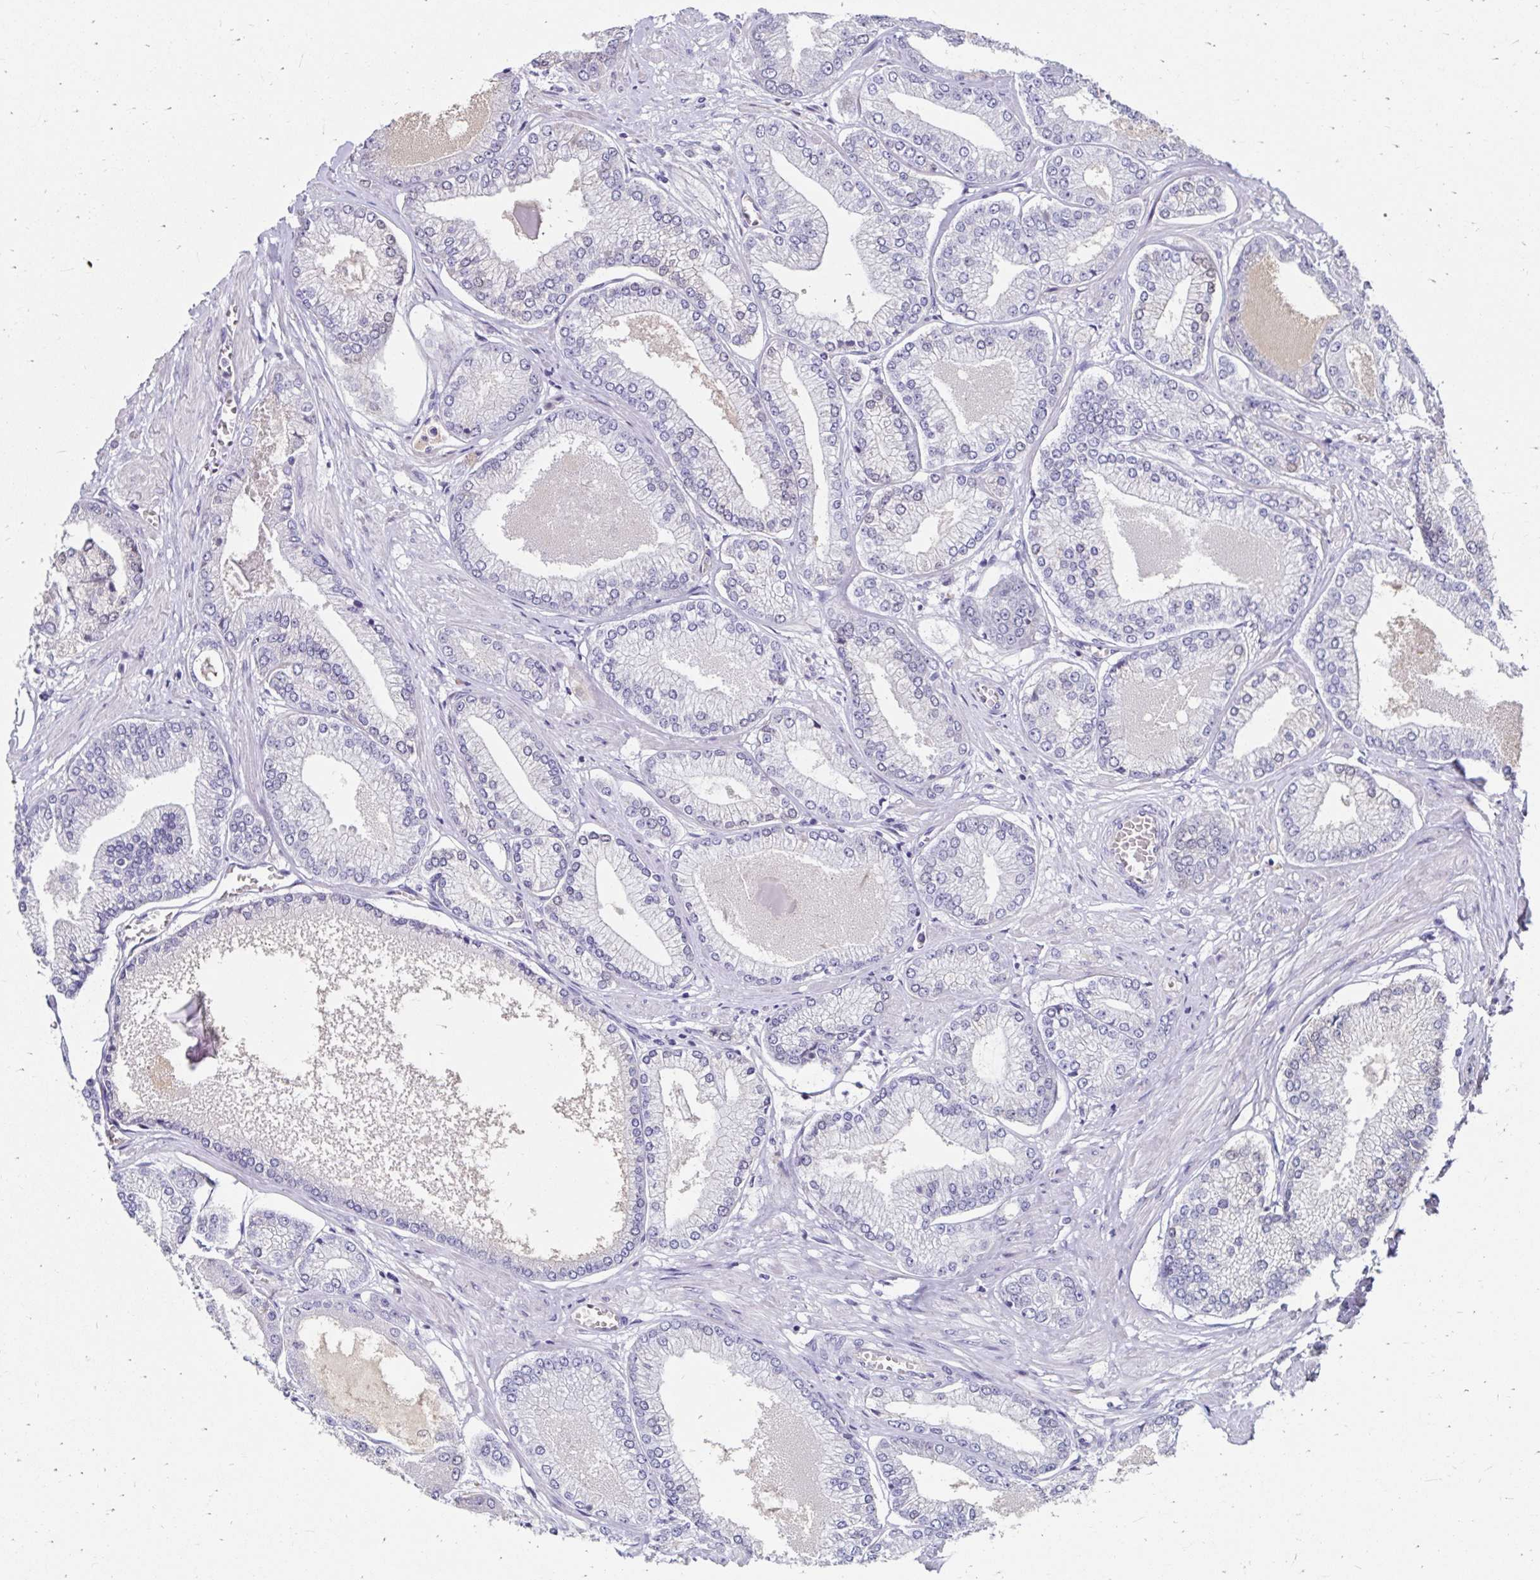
{"staining": {"intensity": "negative", "quantity": "none", "location": "none"}, "tissue": "prostate cancer", "cell_type": "Tumor cells", "image_type": "cancer", "snomed": [{"axis": "morphology", "description": "Adenocarcinoma, Low grade"}, {"axis": "topography", "description": "Prostate"}], "caption": "This is an immunohistochemistry (IHC) image of prostate low-grade adenocarcinoma. There is no staining in tumor cells.", "gene": "SCG3", "patient": {"sex": "male", "age": 55}}